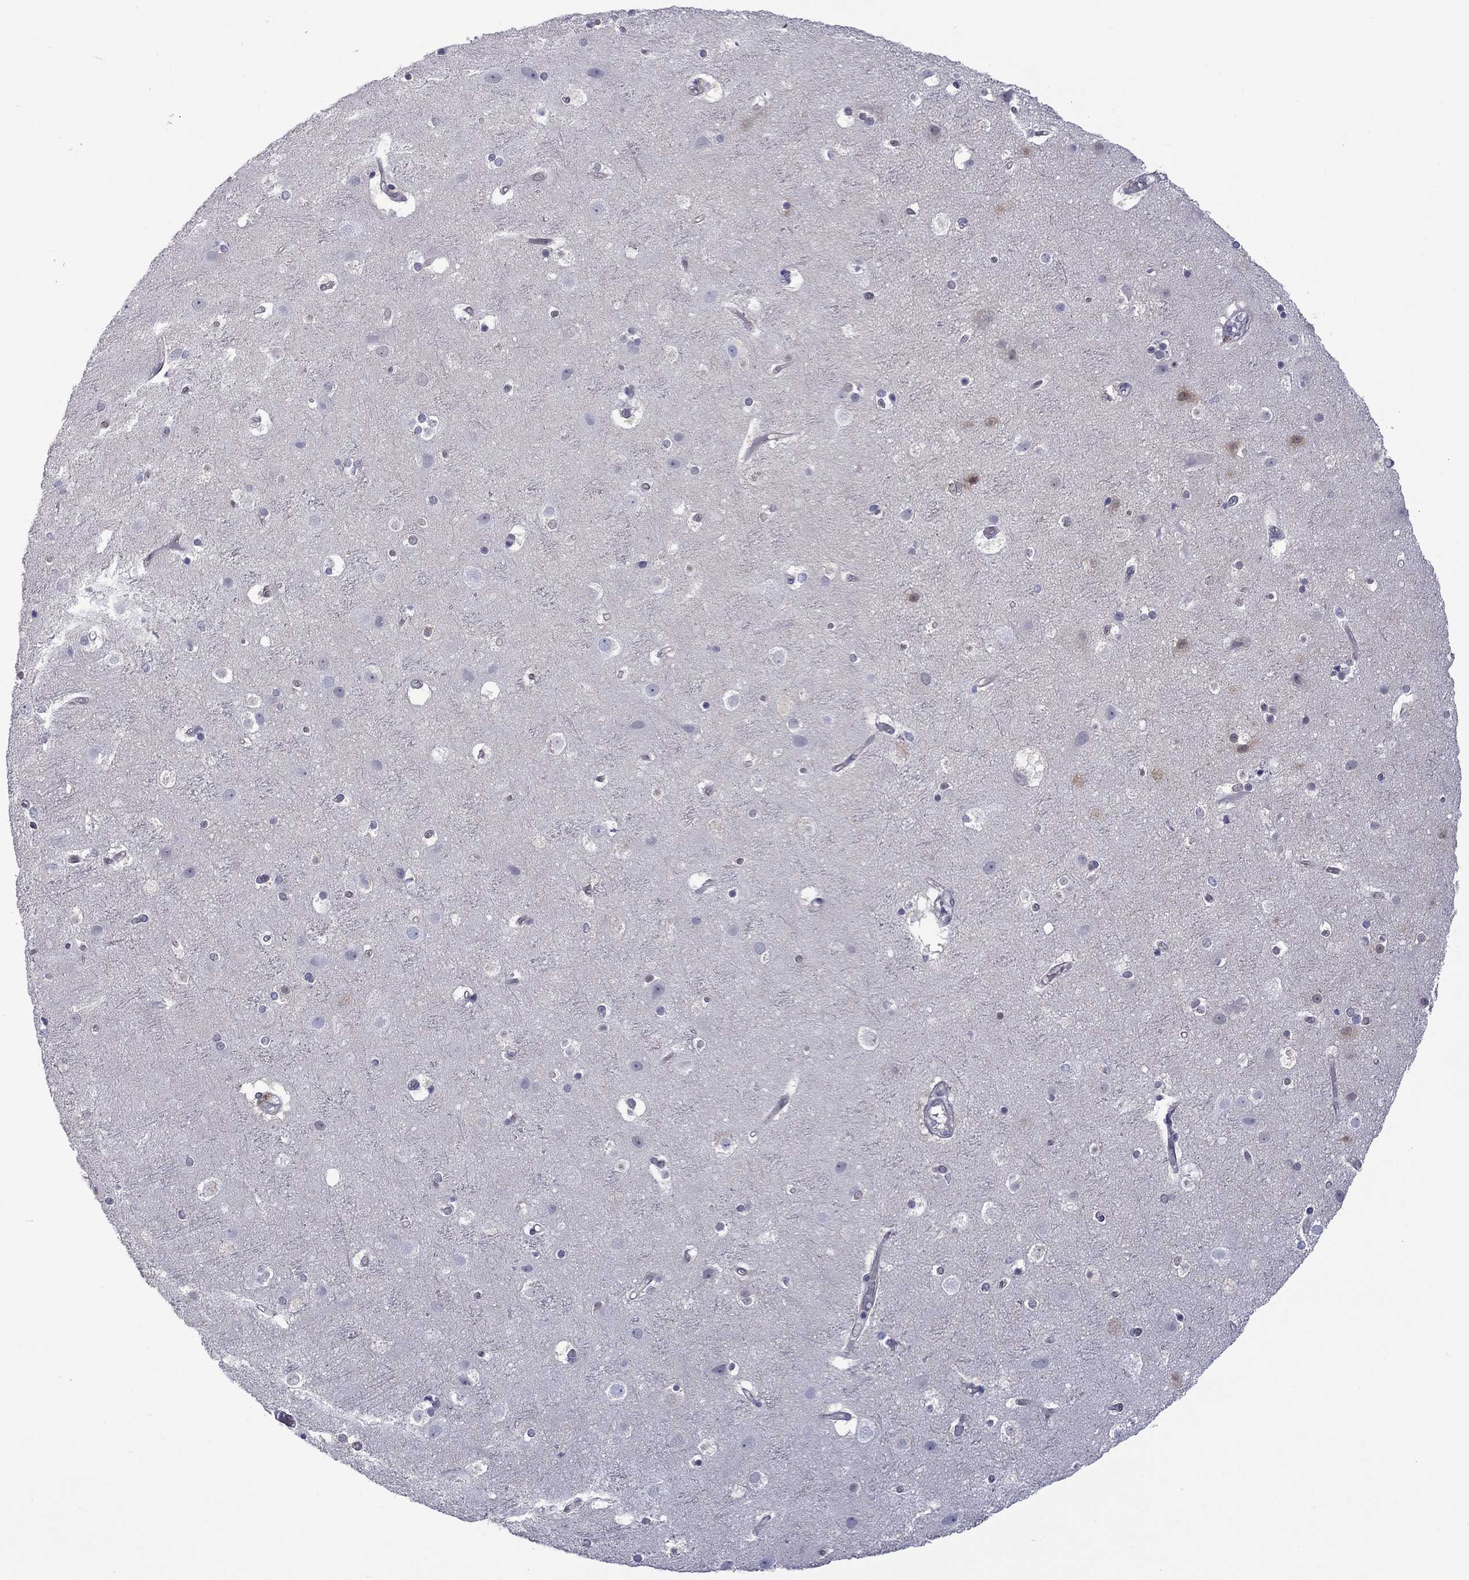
{"staining": {"intensity": "negative", "quantity": "none", "location": "none"}, "tissue": "cerebral cortex", "cell_type": "Endothelial cells", "image_type": "normal", "snomed": [{"axis": "morphology", "description": "Normal tissue, NOS"}, {"axis": "topography", "description": "Cerebral cortex"}], "caption": "IHC histopathology image of benign cerebral cortex stained for a protein (brown), which reveals no staining in endothelial cells.", "gene": "CTNNBIP1", "patient": {"sex": "female", "age": 52}}